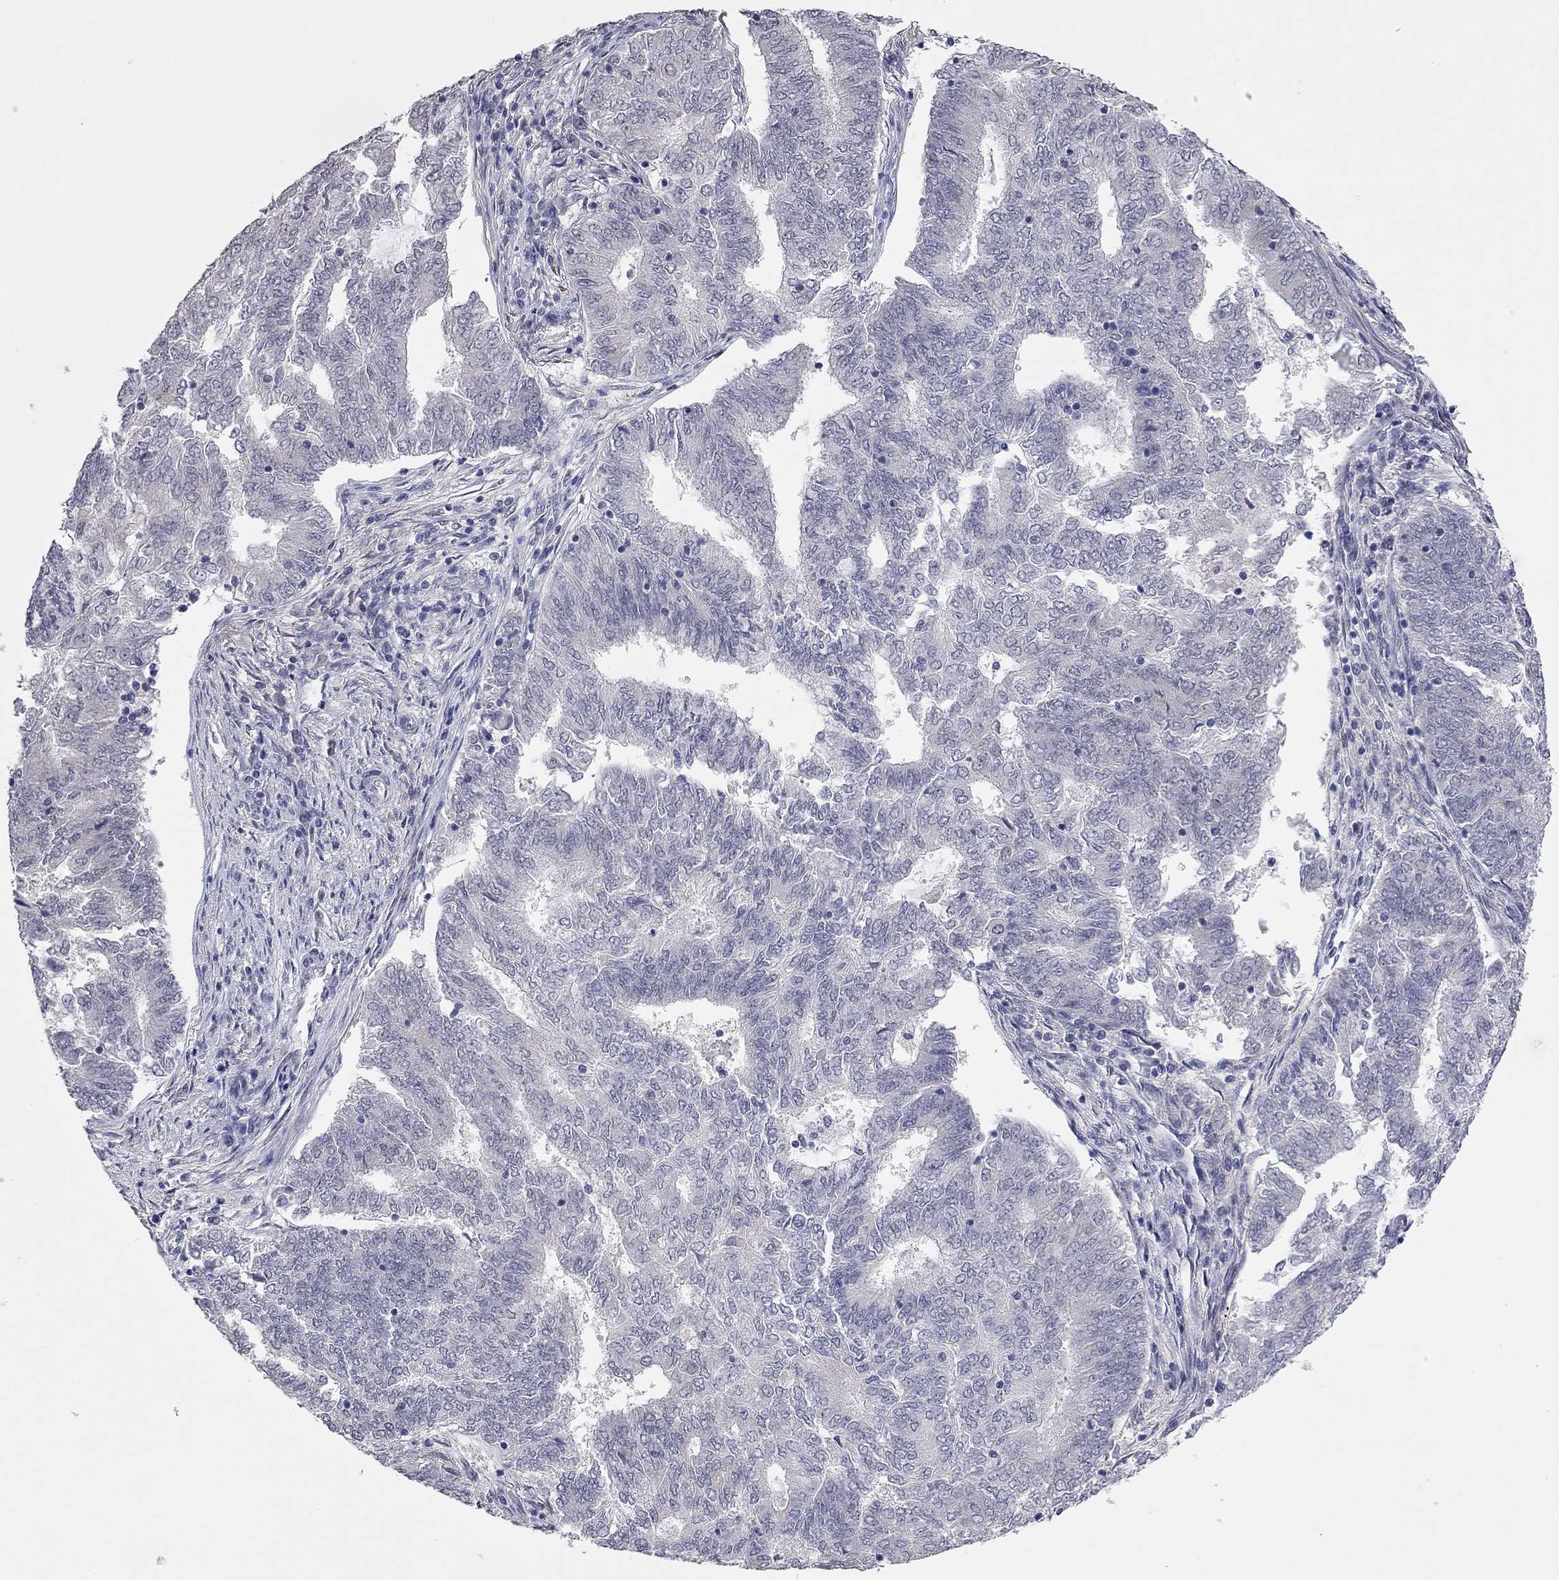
{"staining": {"intensity": "negative", "quantity": "none", "location": "none"}, "tissue": "endometrial cancer", "cell_type": "Tumor cells", "image_type": "cancer", "snomed": [{"axis": "morphology", "description": "Adenocarcinoma, NOS"}, {"axis": "topography", "description": "Endometrium"}], "caption": "The image shows no staining of tumor cells in endometrial cancer.", "gene": "FABP12", "patient": {"sex": "female", "age": 62}}